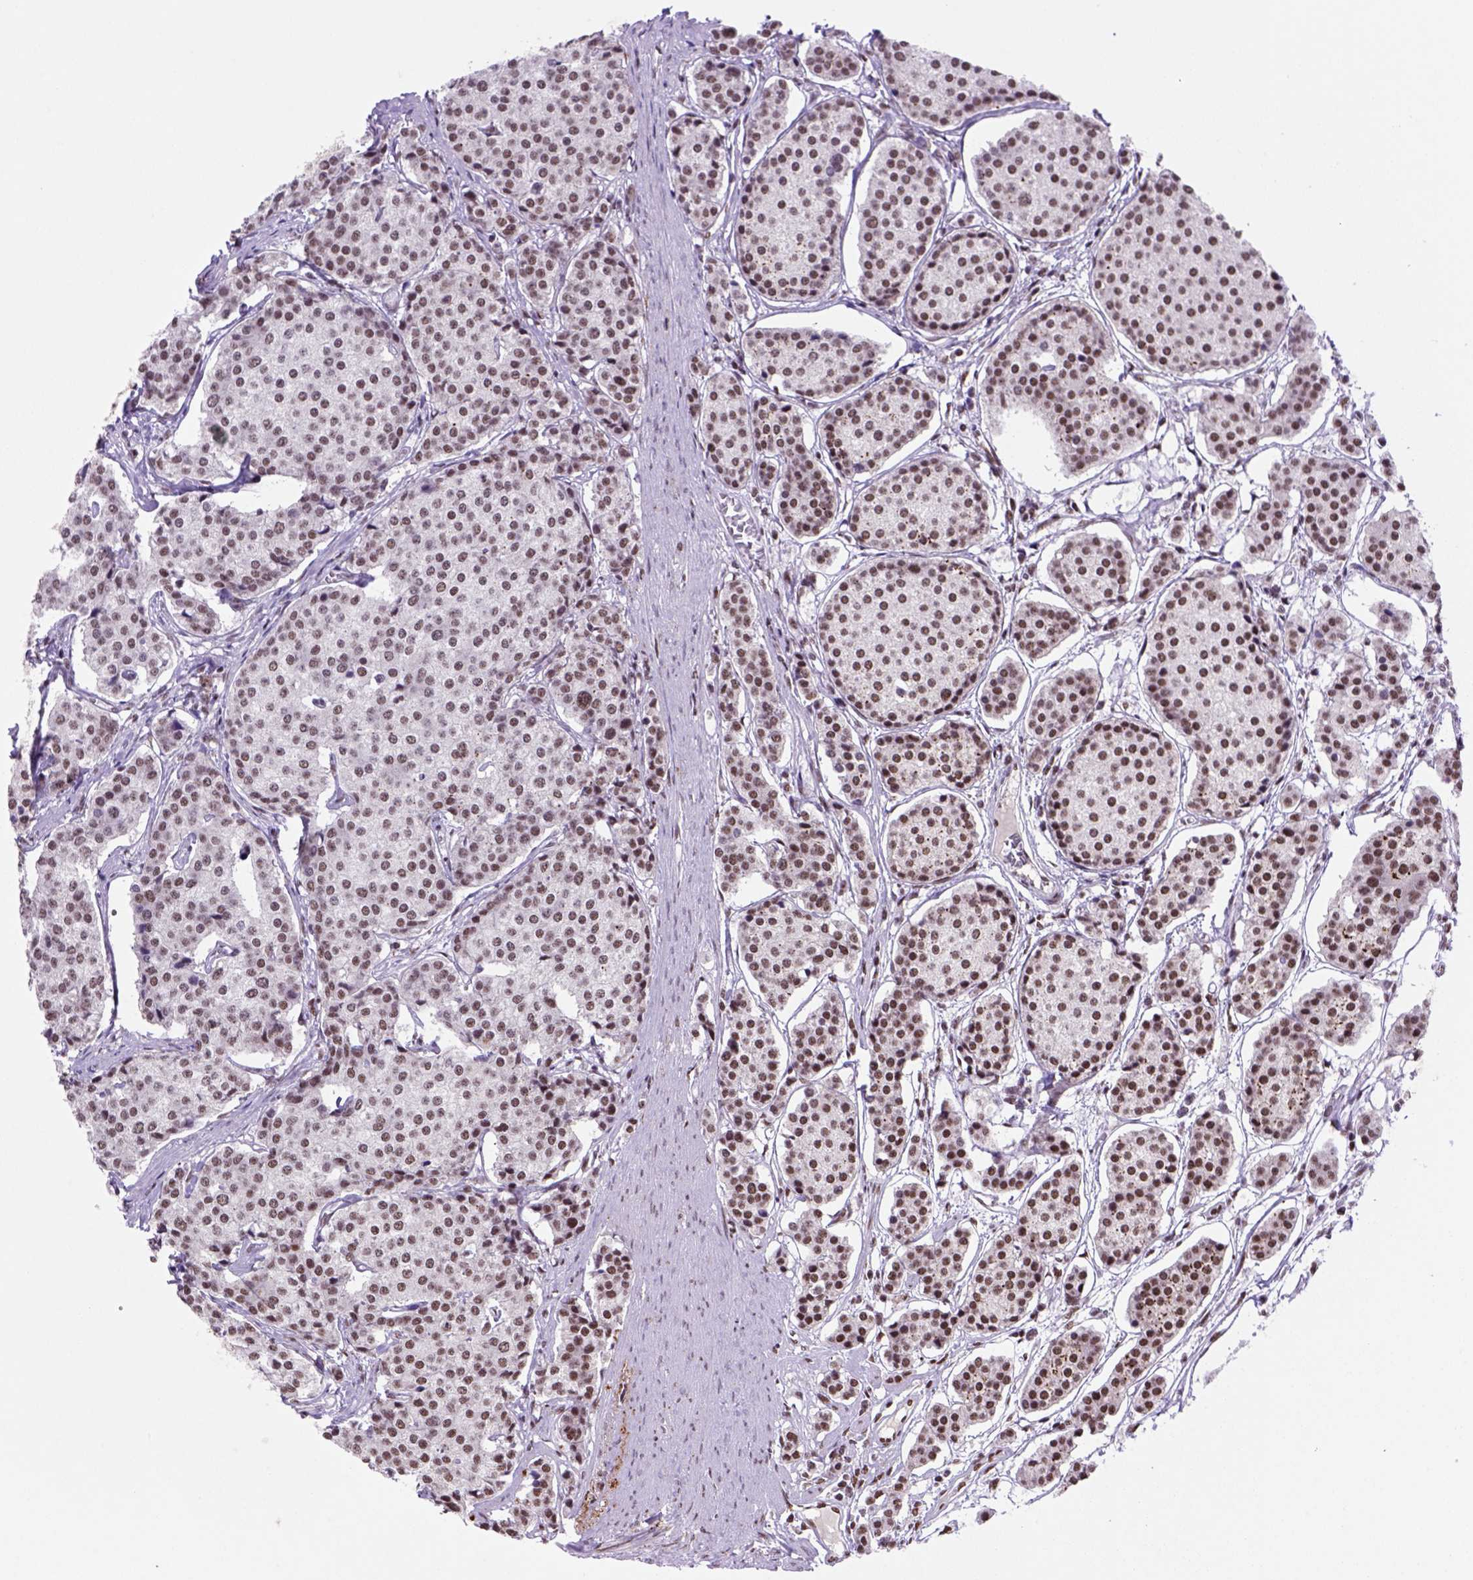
{"staining": {"intensity": "moderate", "quantity": ">75%", "location": "nuclear"}, "tissue": "carcinoid", "cell_type": "Tumor cells", "image_type": "cancer", "snomed": [{"axis": "morphology", "description": "Carcinoid, malignant, NOS"}, {"axis": "topography", "description": "Small intestine"}], "caption": "This histopathology image displays immunohistochemistry staining of malignant carcinoid, with medium moderate nuclear expression in approximately >75% of tumor cells.", "gene": "NSMCE2", "patient": {"sex": "female", "age": 65}}